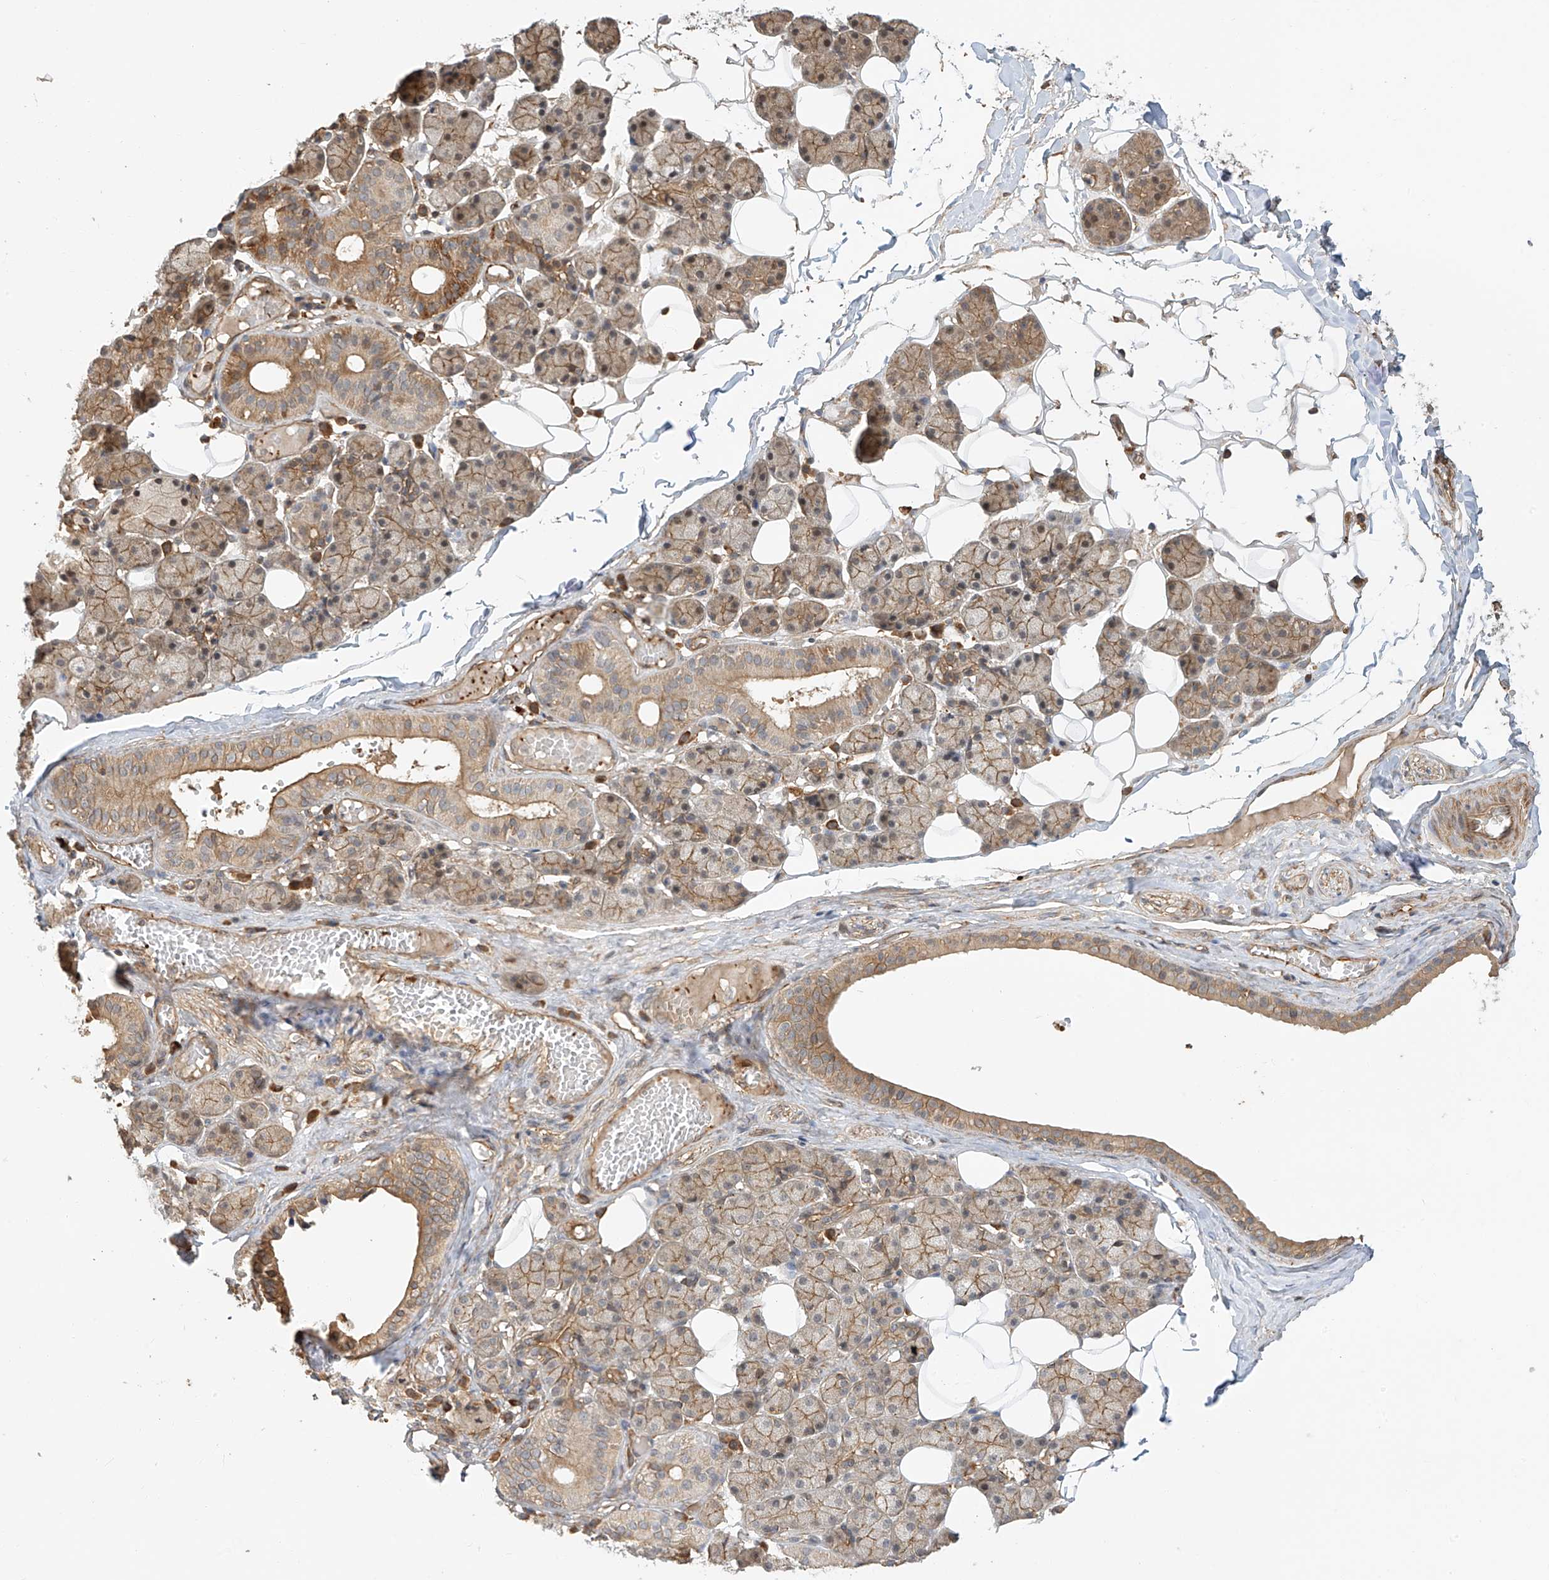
{"staining": {"intensity": "moderate", "quantity": ">75%", "location": "cytoplasmic/membranous"}, "tissue": "salivary gland", "cell_type": "Glandular cells", "image_type": "normal", "snomed": [{"axis": "morphology", "description": "Normal tissue, NOS"}, {"axis": "topography", "description": "Salivary gland"}], "caption": "The immunohistochemical stain highlights moderate cytoplasmic/membranous expression in glandular cells of unremarkable salivary gland. The staining was performed using DAB (3,3'-diaminobenzidine), with brown indicating positive protein expression. Nuclei are stained blue with hematoxylin.", "gene": "CSMD3", "patient": {"sex": "female", "age": 33}}